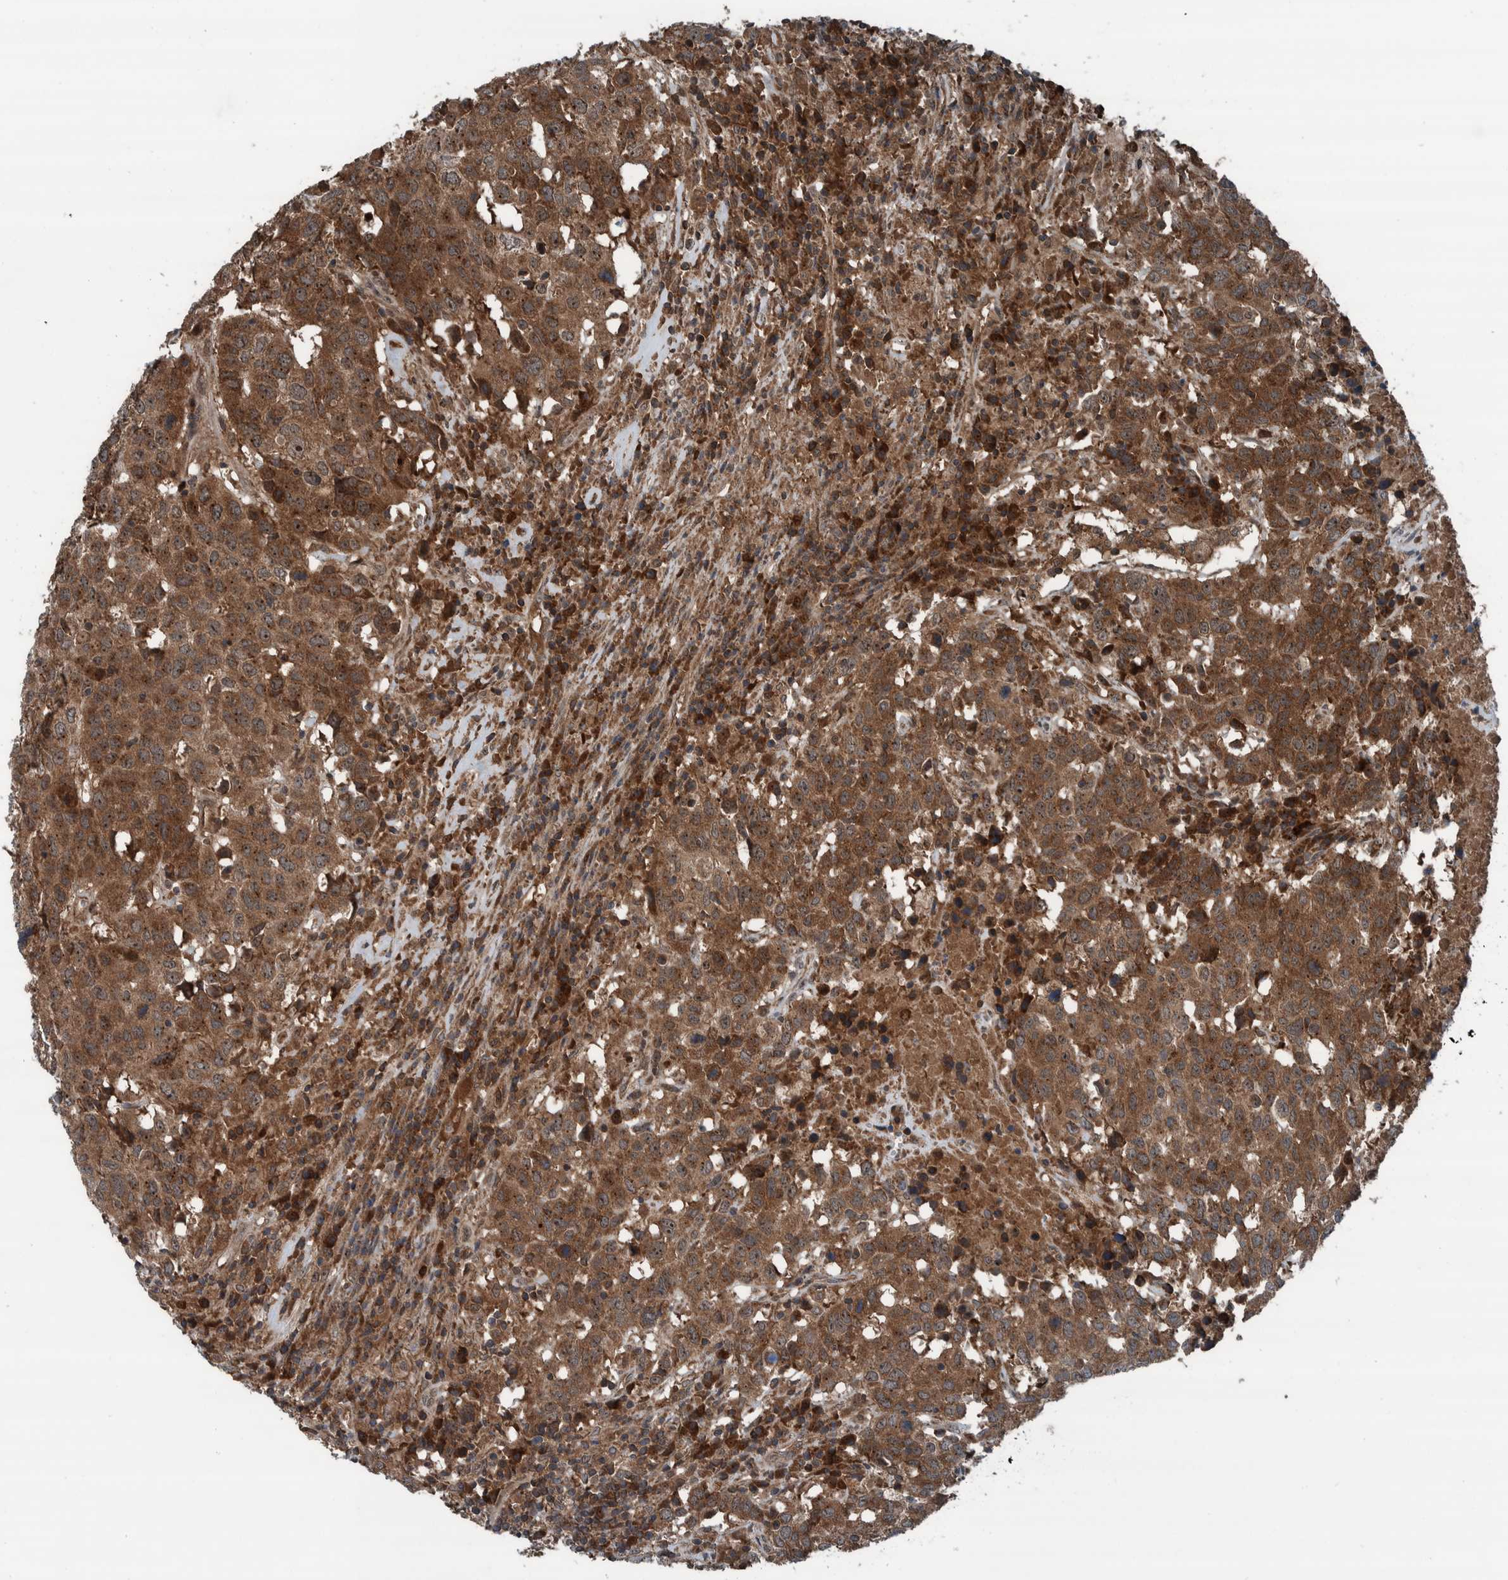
{"staining": {"intensity": "moderate", "quantity": ">75%", "location": "cytoplasmic/membranous"}, "tissue": "head and neck cancer", "cell_type": "Tumor cells", "image_type": "cancer", "snomed": [{"axis": "morphology", "description": "Squamous cell carcinoma, NOS"}, {"axis": "topography", "description": "Head-Neck"}], "caption": "Head and neck cancer stained with immunohistochemistry demonstrates moderate cytoplasmic/membranous expression in about >75% of tumor cells. (brown staining indicates protein expression, while blue staining denotes nuclei).", "gene": "CUEDC1", "patient": {"sex": "male", "age": 66}}